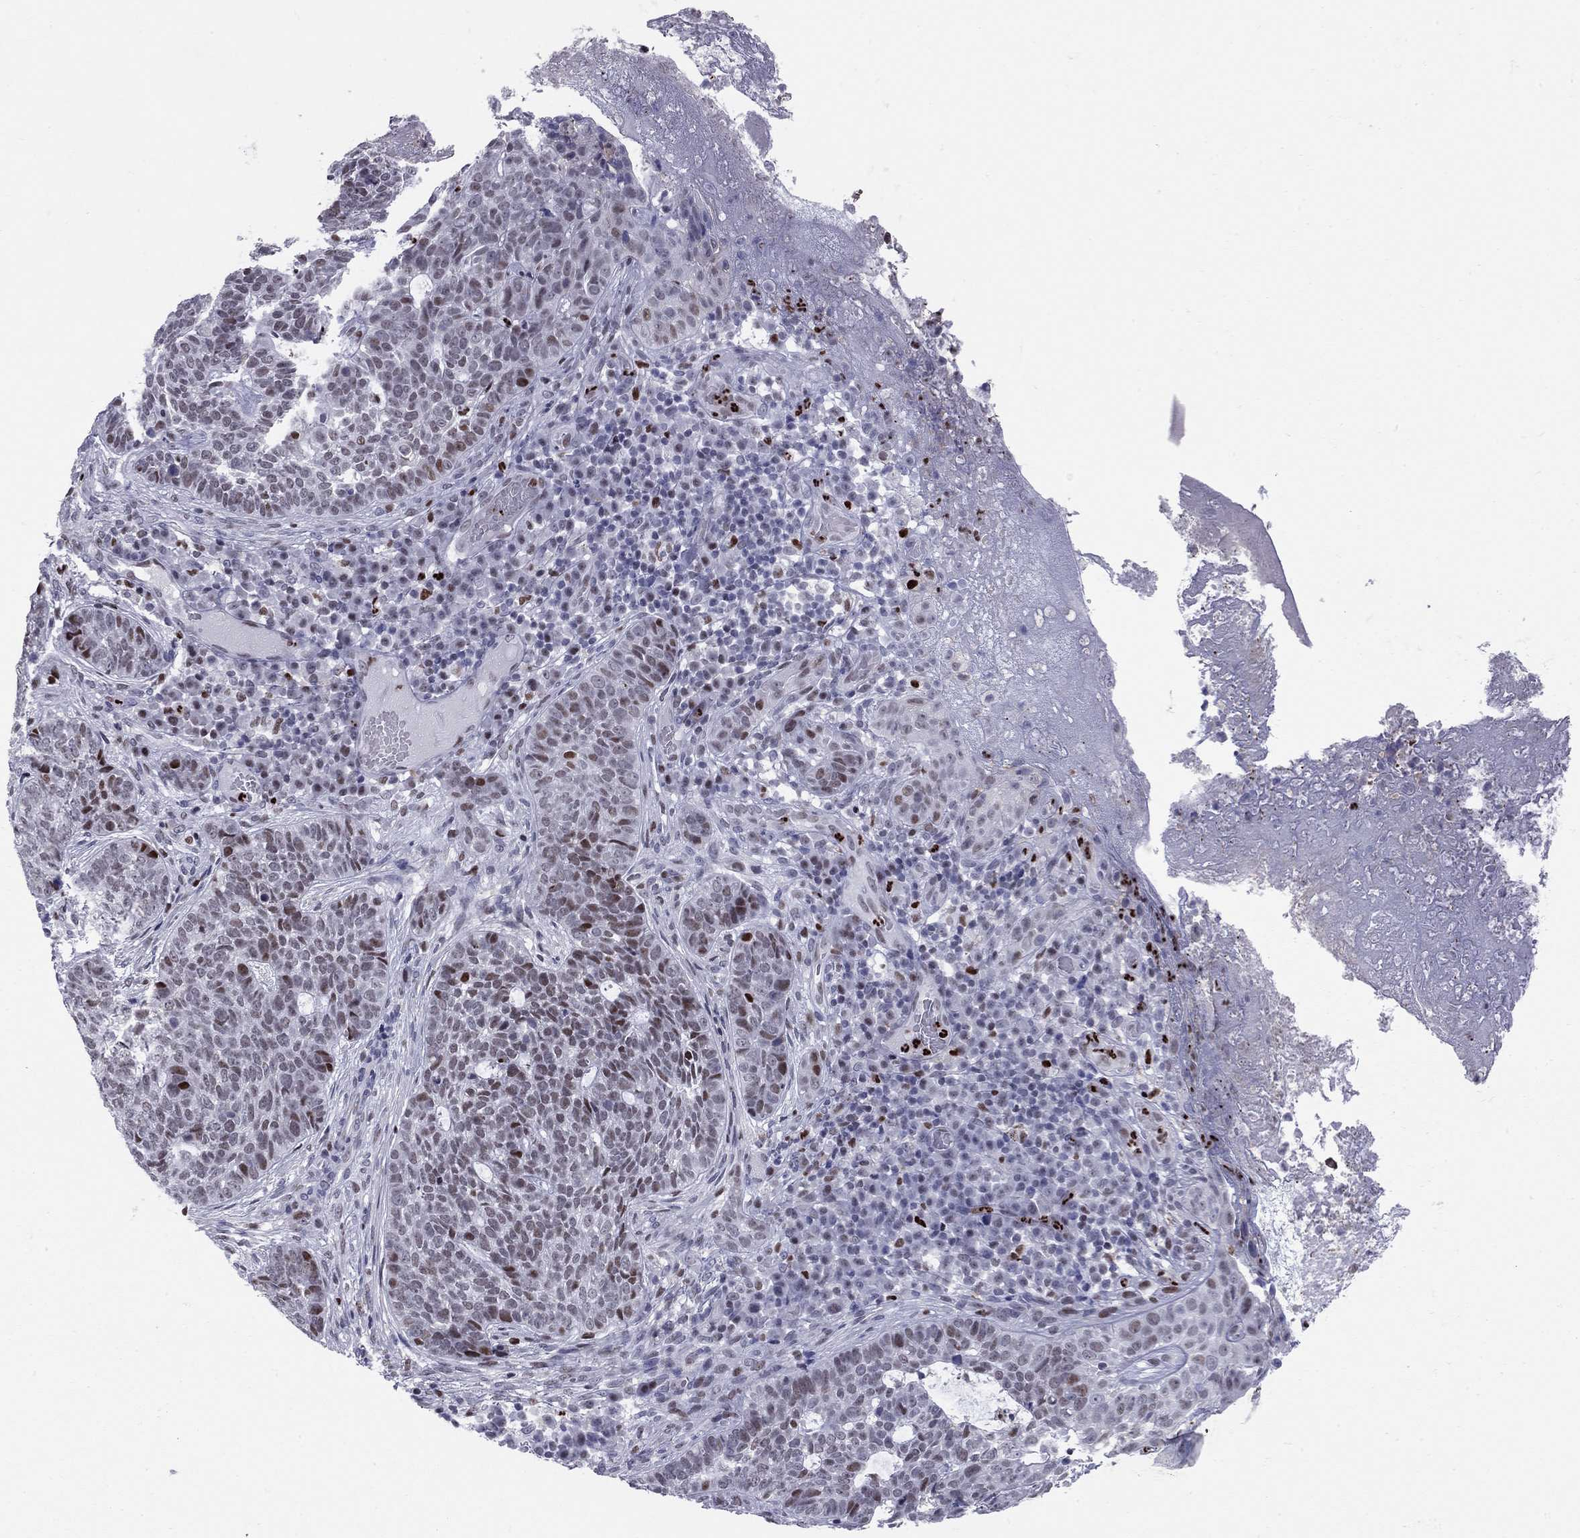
{"staining": {"intensity": "strong", "quantity": "<25%", "location": "nuclear"}, "tissue": "skin cancer", "cell_type": "Tumor cells", "image_type": "cancer", "snomed": [{"axis": "morphology", "description": "Basal cell carcinoma"}, {"axis": "topography", "description": "Skin"}], "caption": "Skin cancer was stained to show a protein in brown. There is medium levels of strong nuclear staining in approximately <25% of tumor cells.", "gene": "PCGF3", "patient": {"sex": "female", "age": 69}}